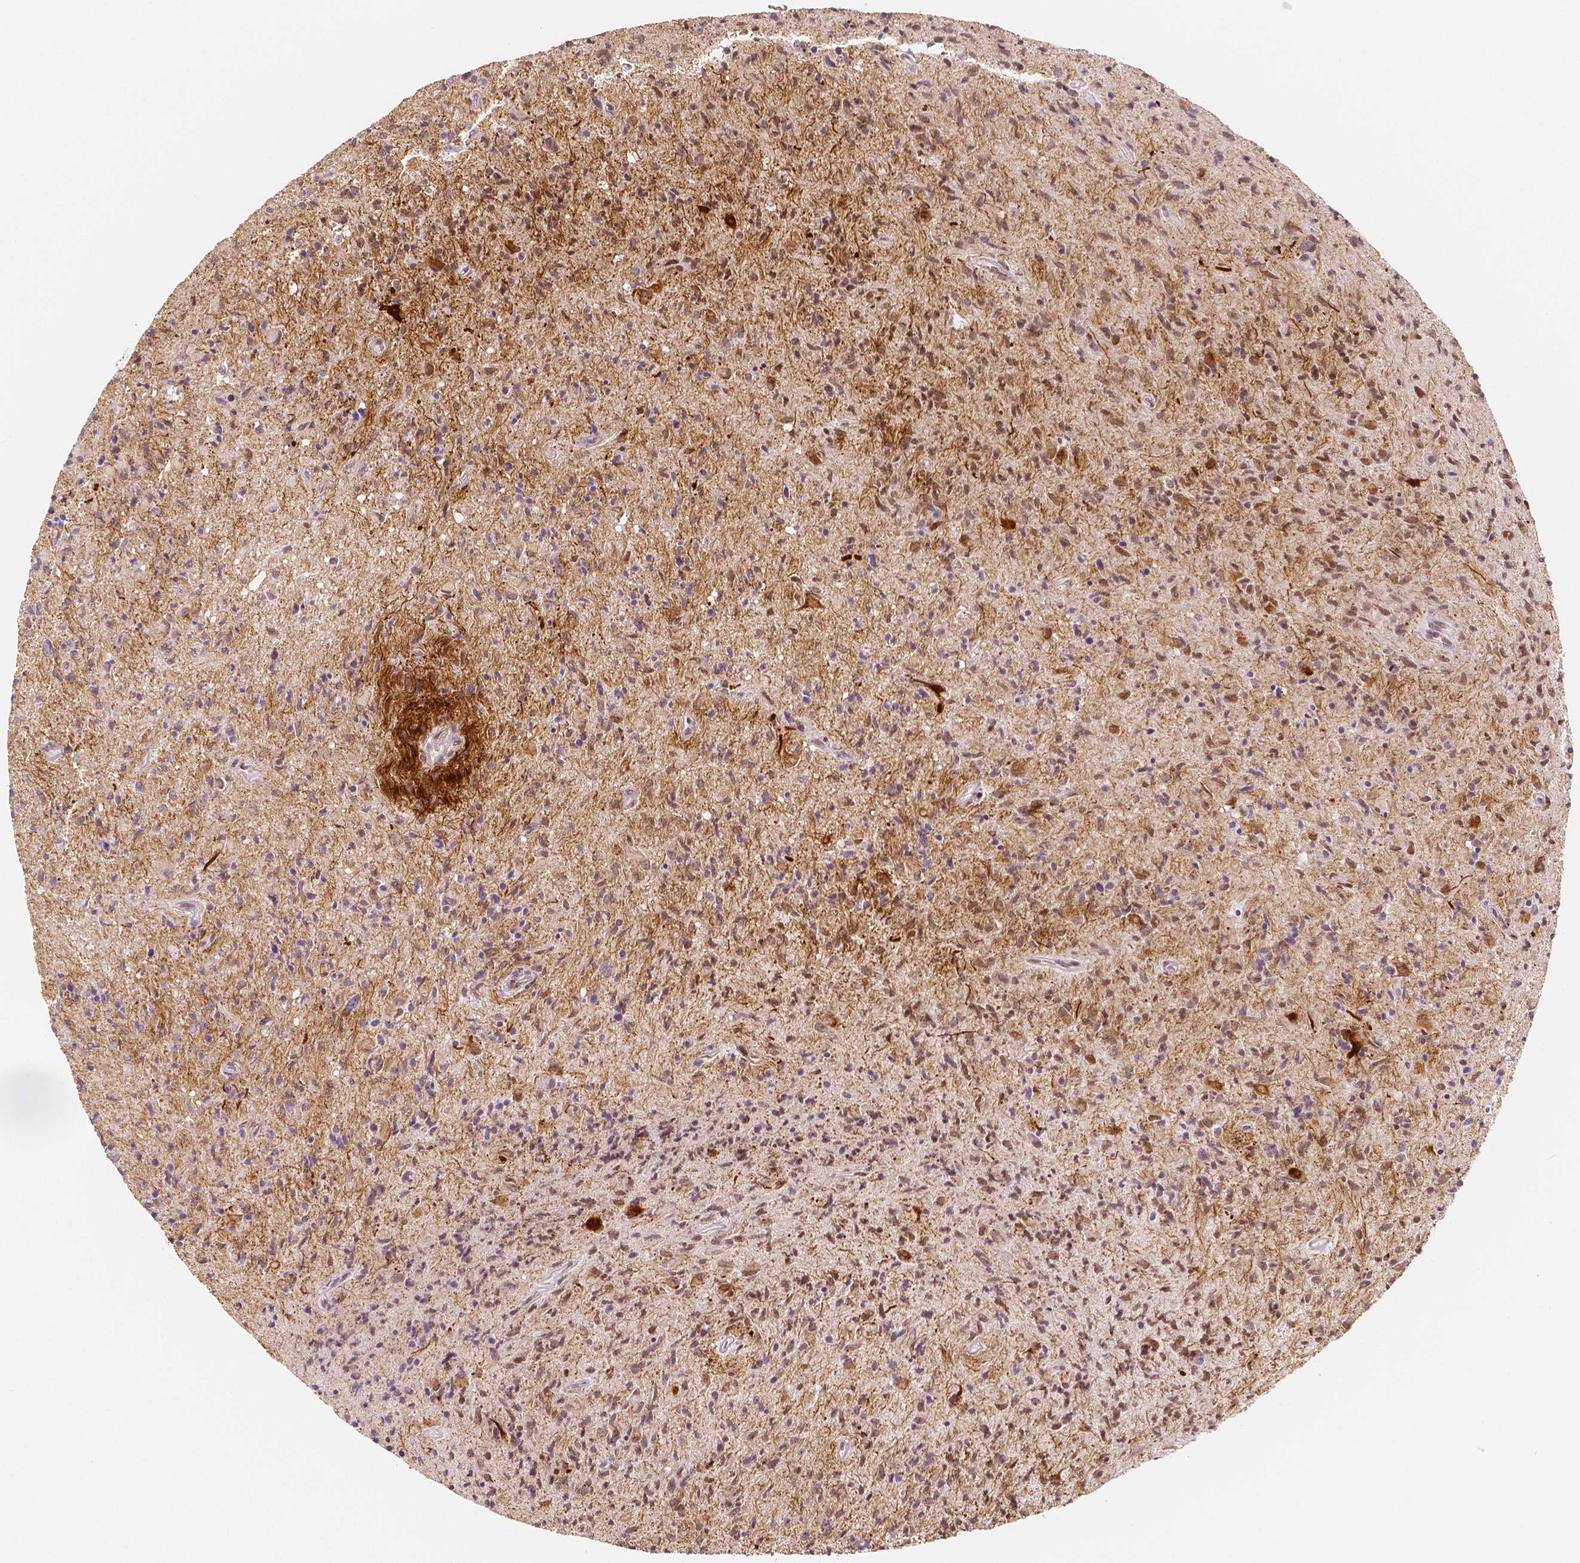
{"staining": {"intensity": "weak", "quantity": "<25%", "location": "cytoplasmic/membranous"}, "tissue": "glioma", "cell_type": "Tumor cells", "image_type": "cancer", "snomed": [{"axis": "morphology", "description": "Glioma, malignant, High grade"}, {"axis": "topography", "description": "Brain"}], "caption": "High power microscopy micrograph of an immunohistochemistry histopathology image of high-grade glioma (malignant), revealing no significant positivity in tumor cells.", "gene": "KDM5B", "patient": {"sex": "male", "age": 54}}